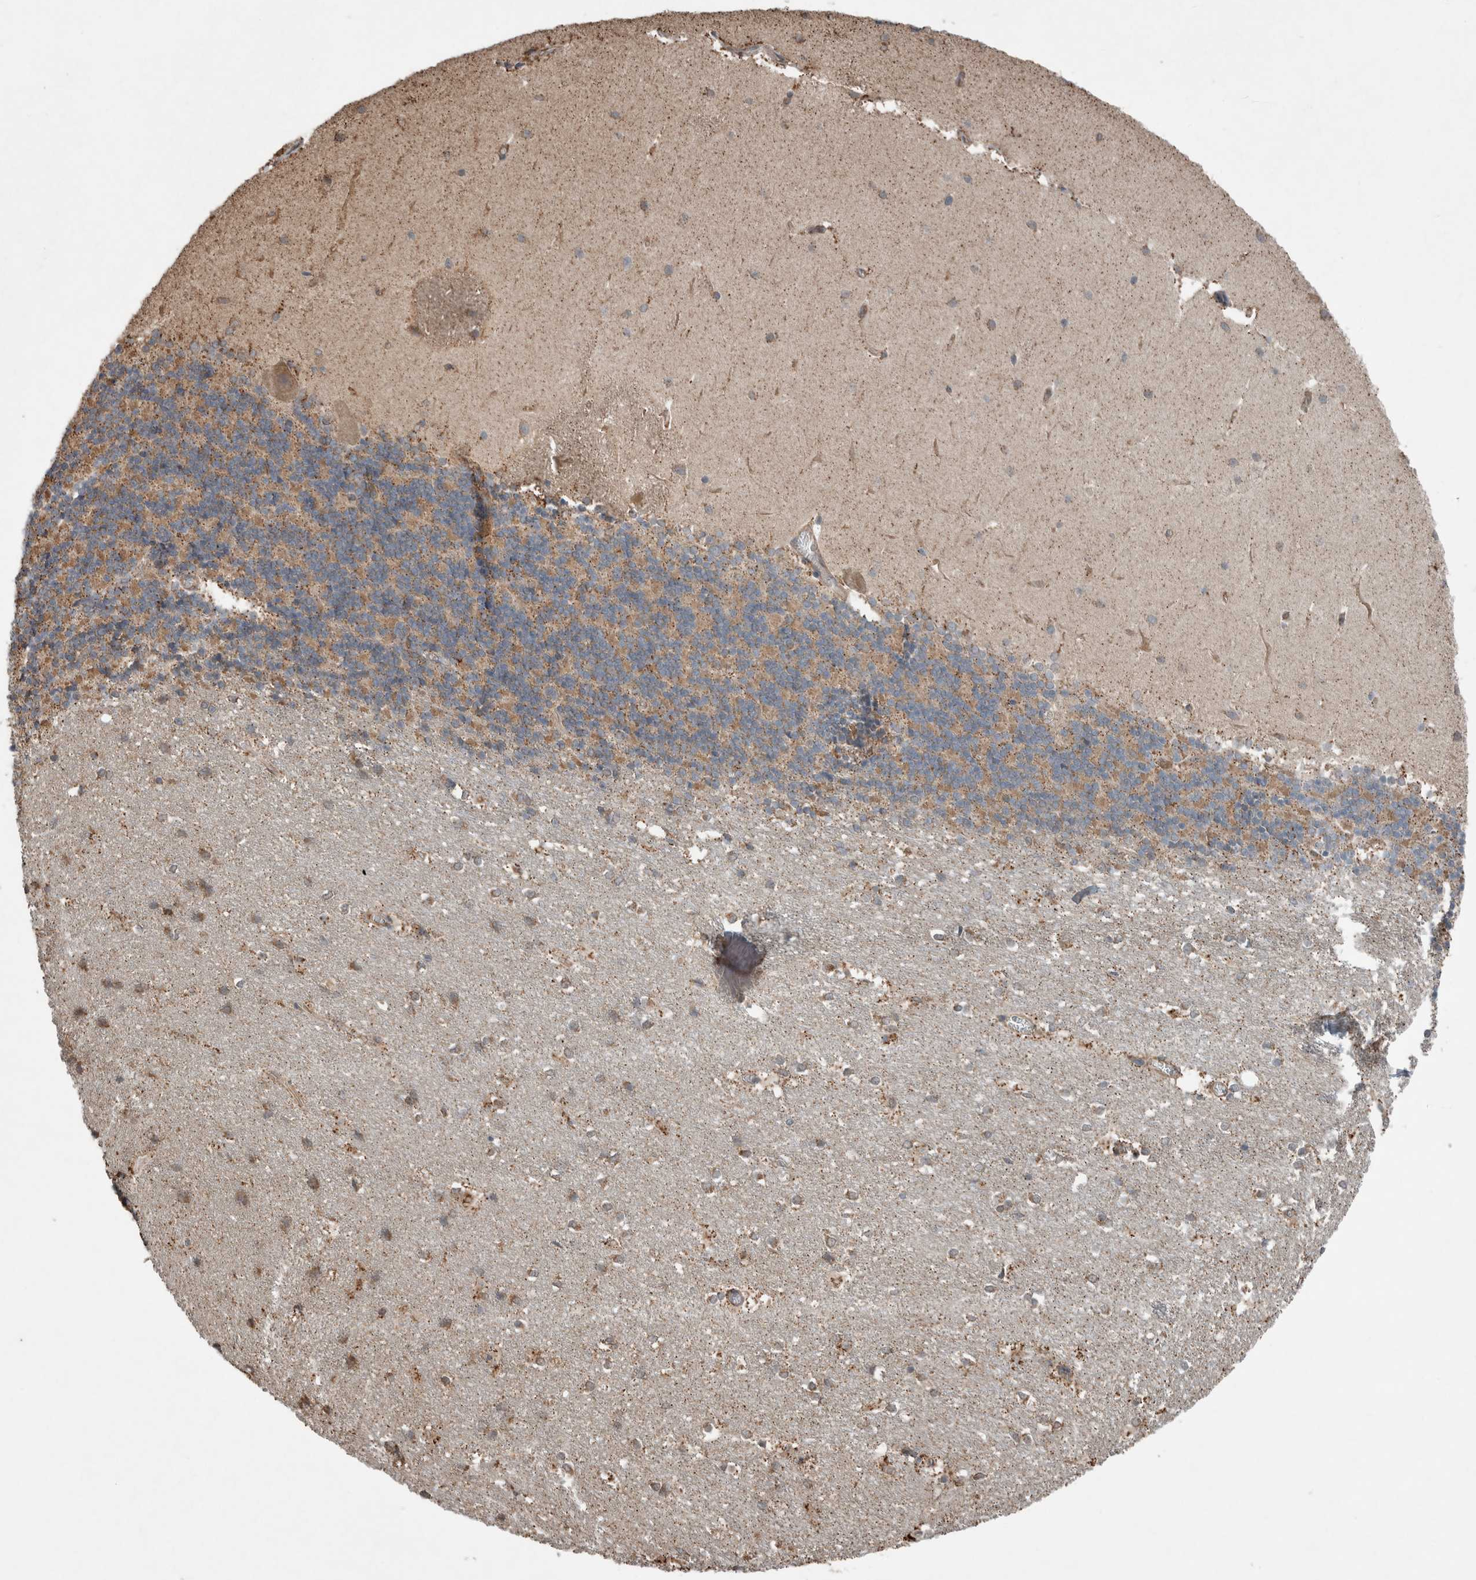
{"staining": {"intensity": "weak", "quantity": "<25%", "location": "cytoplasmic/membranous"}, "tissue": "cerebellum", "cell_type": "Cells in granular layer", "image_type": "normal", "snomed": [{"axis": "morphology", "description": "Normal tissue, NOS"}, {"axis": "topography", "description": "Cerebellum"}], "caption": "There is no significant staining in cells in granular layer of cerebellum. Brightfield microscopy of IHC stained with DAB (3,3'-diaminobenzidine) (brown) and hematoxylin (blue), captured at high magnification.", "gene": "KLK14", "patient": {"sex": "female", "age": 19}}